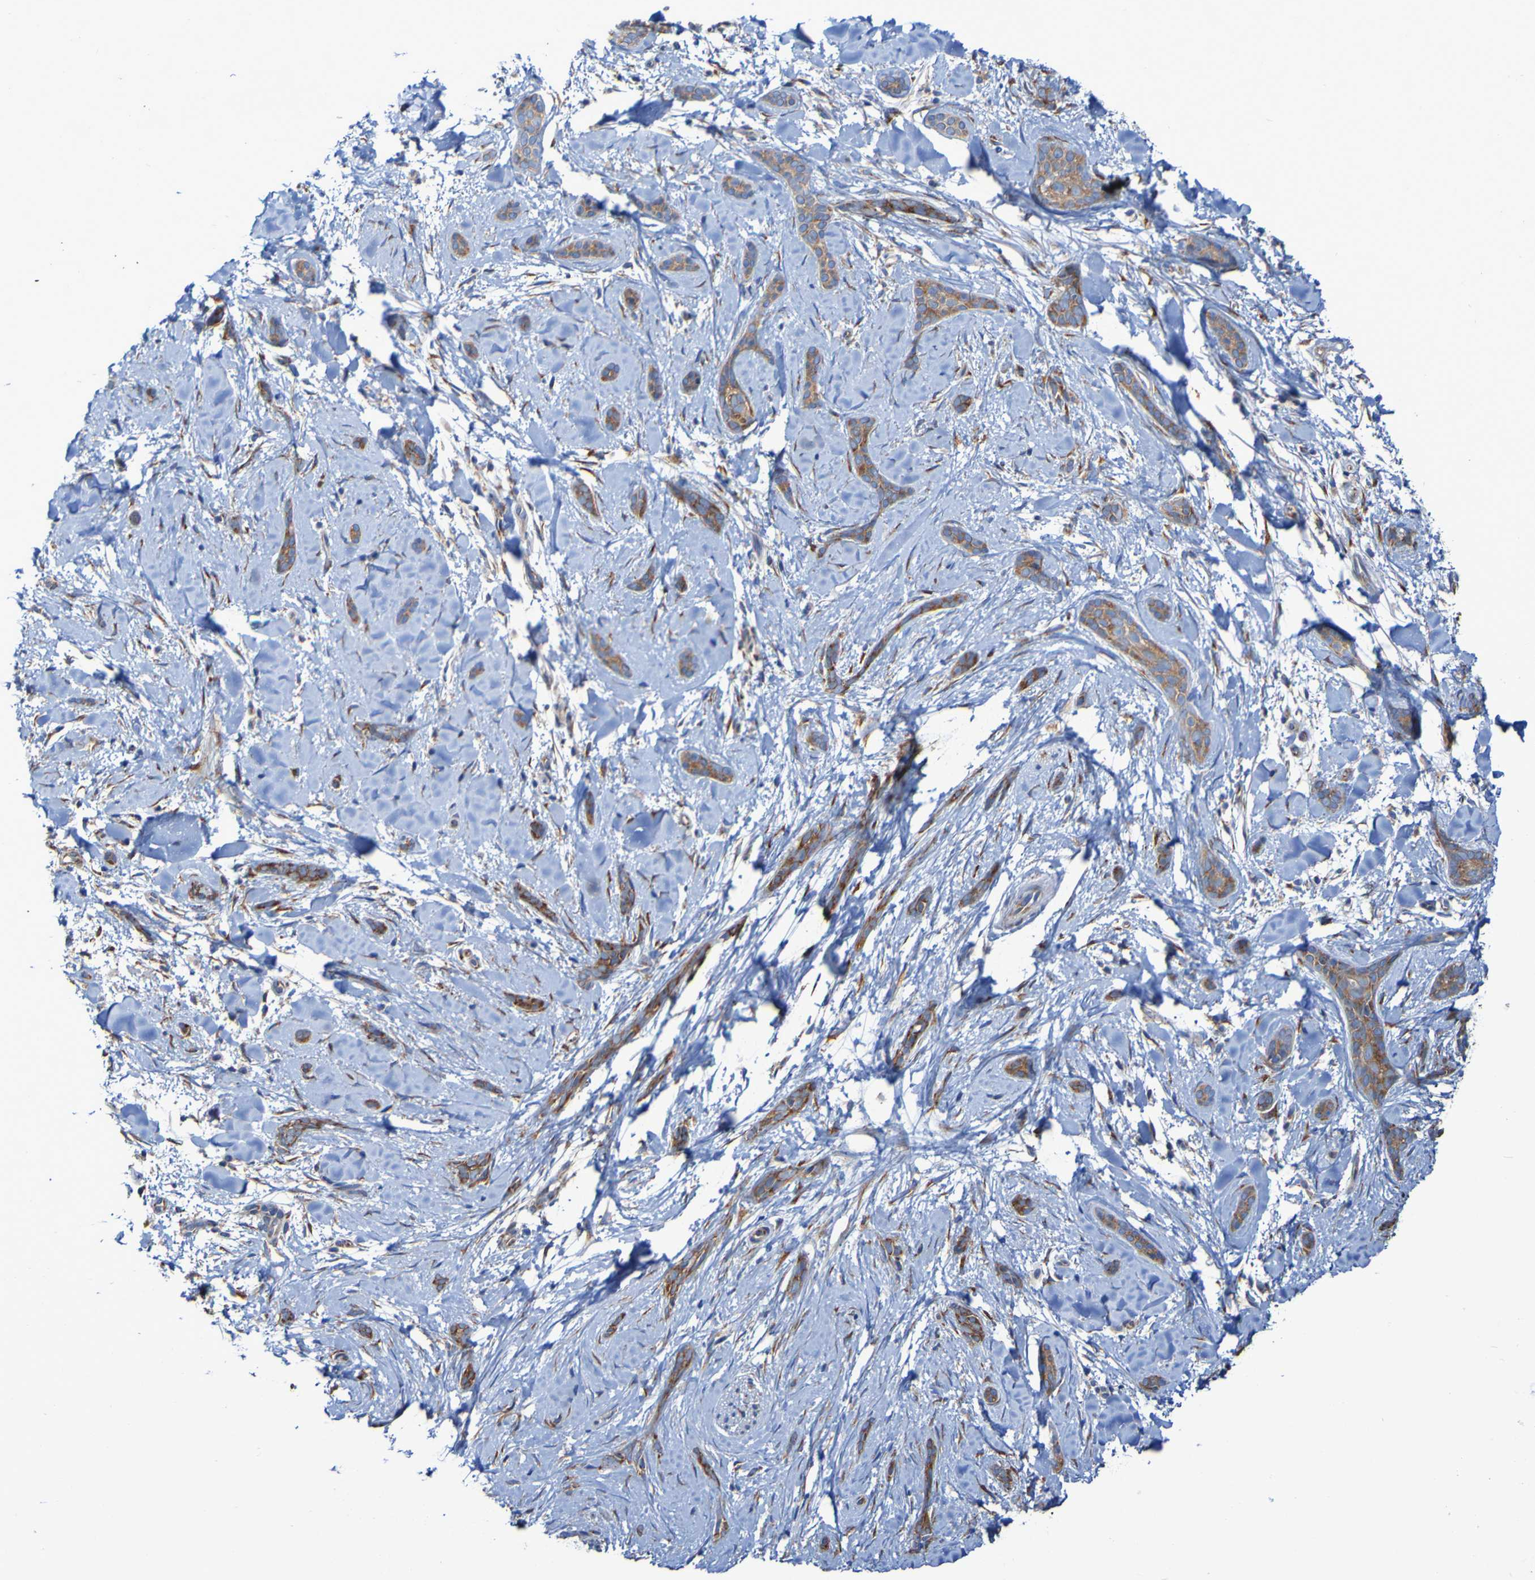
{"staining": {"intensity": "weak", "quantity": ">75%", "location": "cytoplasmic/membranous"}, "tissue": "skin cancer", "cell_type": "Tumor cells", "image_type": "cancer", "snomed": [{"axis": "morphology", "description": "Basal cell carcinoma"}, {"axis": "morphology", "description": "Adnexal tumor, benign"}, {"axis": "topography", "description": "Skin"}], "caption": "A brown stain highlights weak cytoplasmic/membranous staining of a protein in human skin cancer (benign adnexal tumor) tumor cells.", "gene": "FKBP3", "patient": {"sex": "female", "age": 42}}